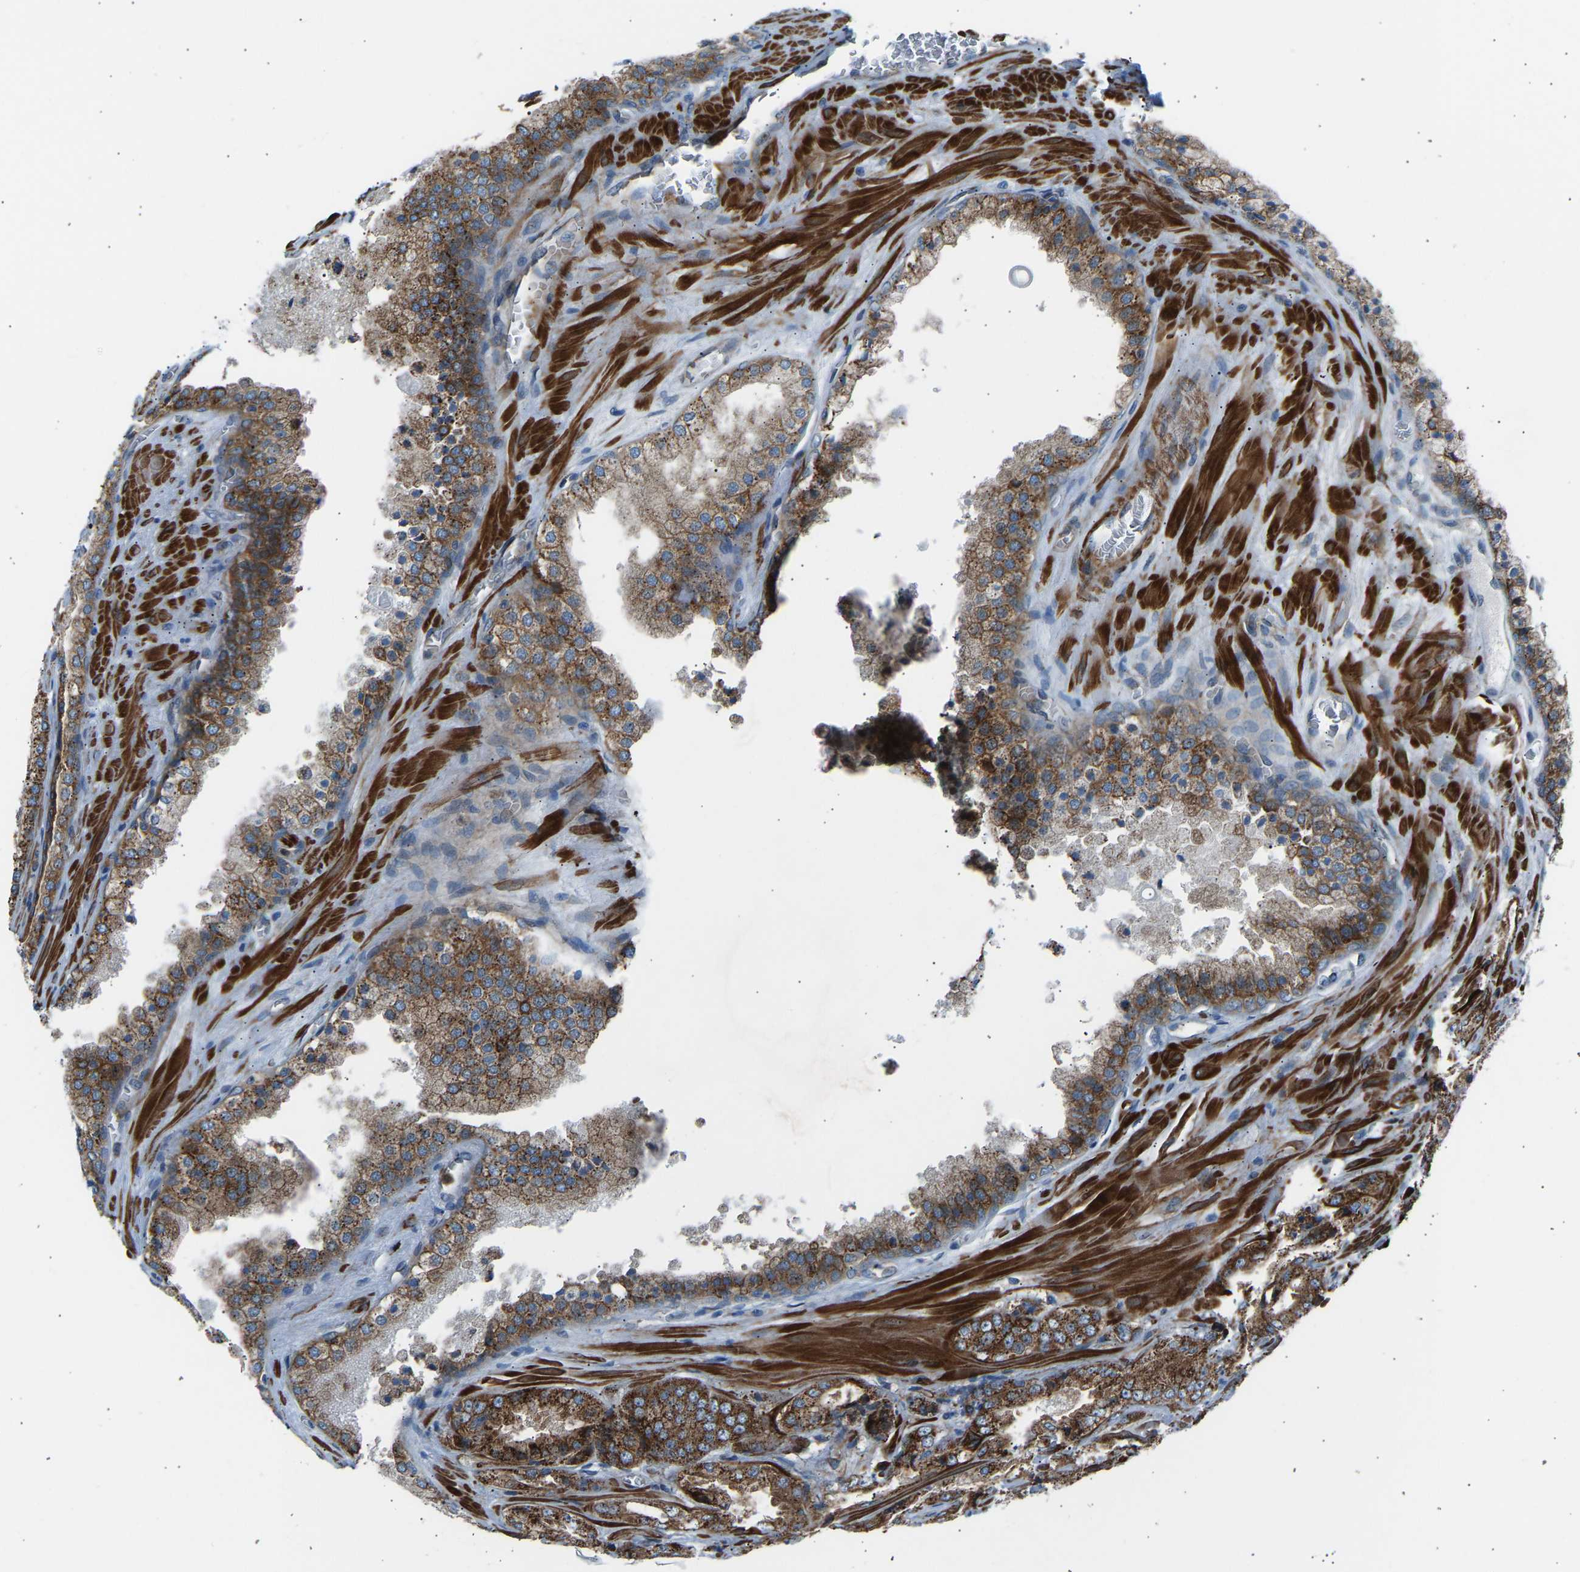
{"staining": {"intensity": "moderate", "quantity": ">75%", "location": "cytoplasmic/membranous"}, "tissue": "prostate cancer", "cell_type": "Tumor cells", "image_type": "cancer", "snomed": [{"axis": "morphology", "description": "Adenocarcinoma, High grade"}, {"axis": "topography", "description": "Prostate"}], "caption": "Immunohistochemistry photomicrograph of neoplastic tissue: human prostate high-grade adenocarcinoma stained using immunohistochemistry (IHC) reveals medium levels of moderate protein expression localized specifically in the cytoplasmic/membranous of tumor cells, appearing as a cytoplasmic/membranous brown color.", "gene": "VPS41", "patient": {"sex": "male", "age": 65}}